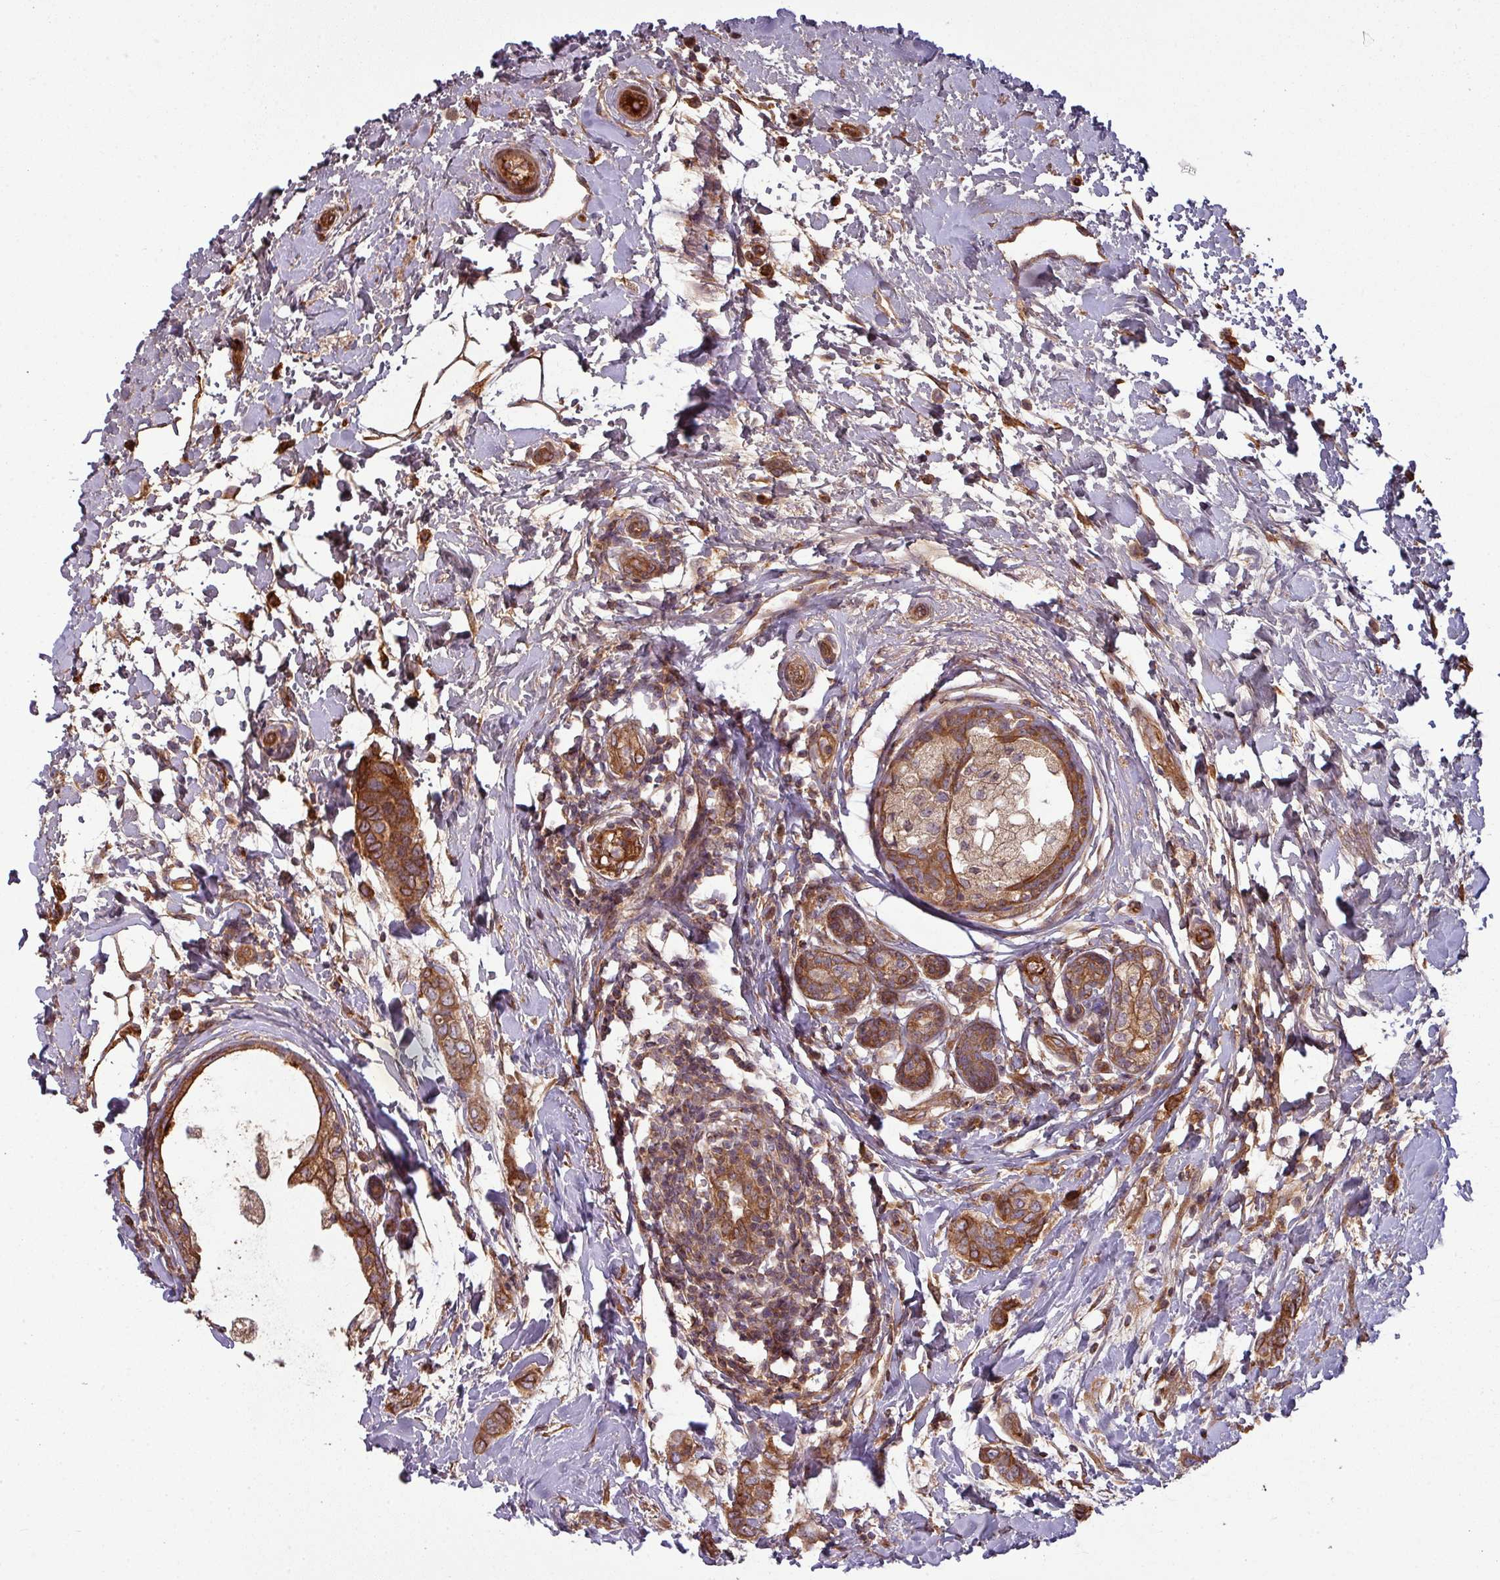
{"staining": {"intensity": "moderate", "quantity": ">75%", "location": "cytoplasmic/membranous"}, "tissue": "breast cancer", "cell_type": "Tumor cells", "image_type": "cancer", "snomed": [{"axis": "morphology", "description": "Lobular carcinoma"}, {"axis": "topography", "description": "Breast"}], "caption": "Breast cancer stained with a protein marker demonstrates moderate staining in tumor cells.", "gene": "SNRNP25", "patient": {"sex": "female", "age": 51}}